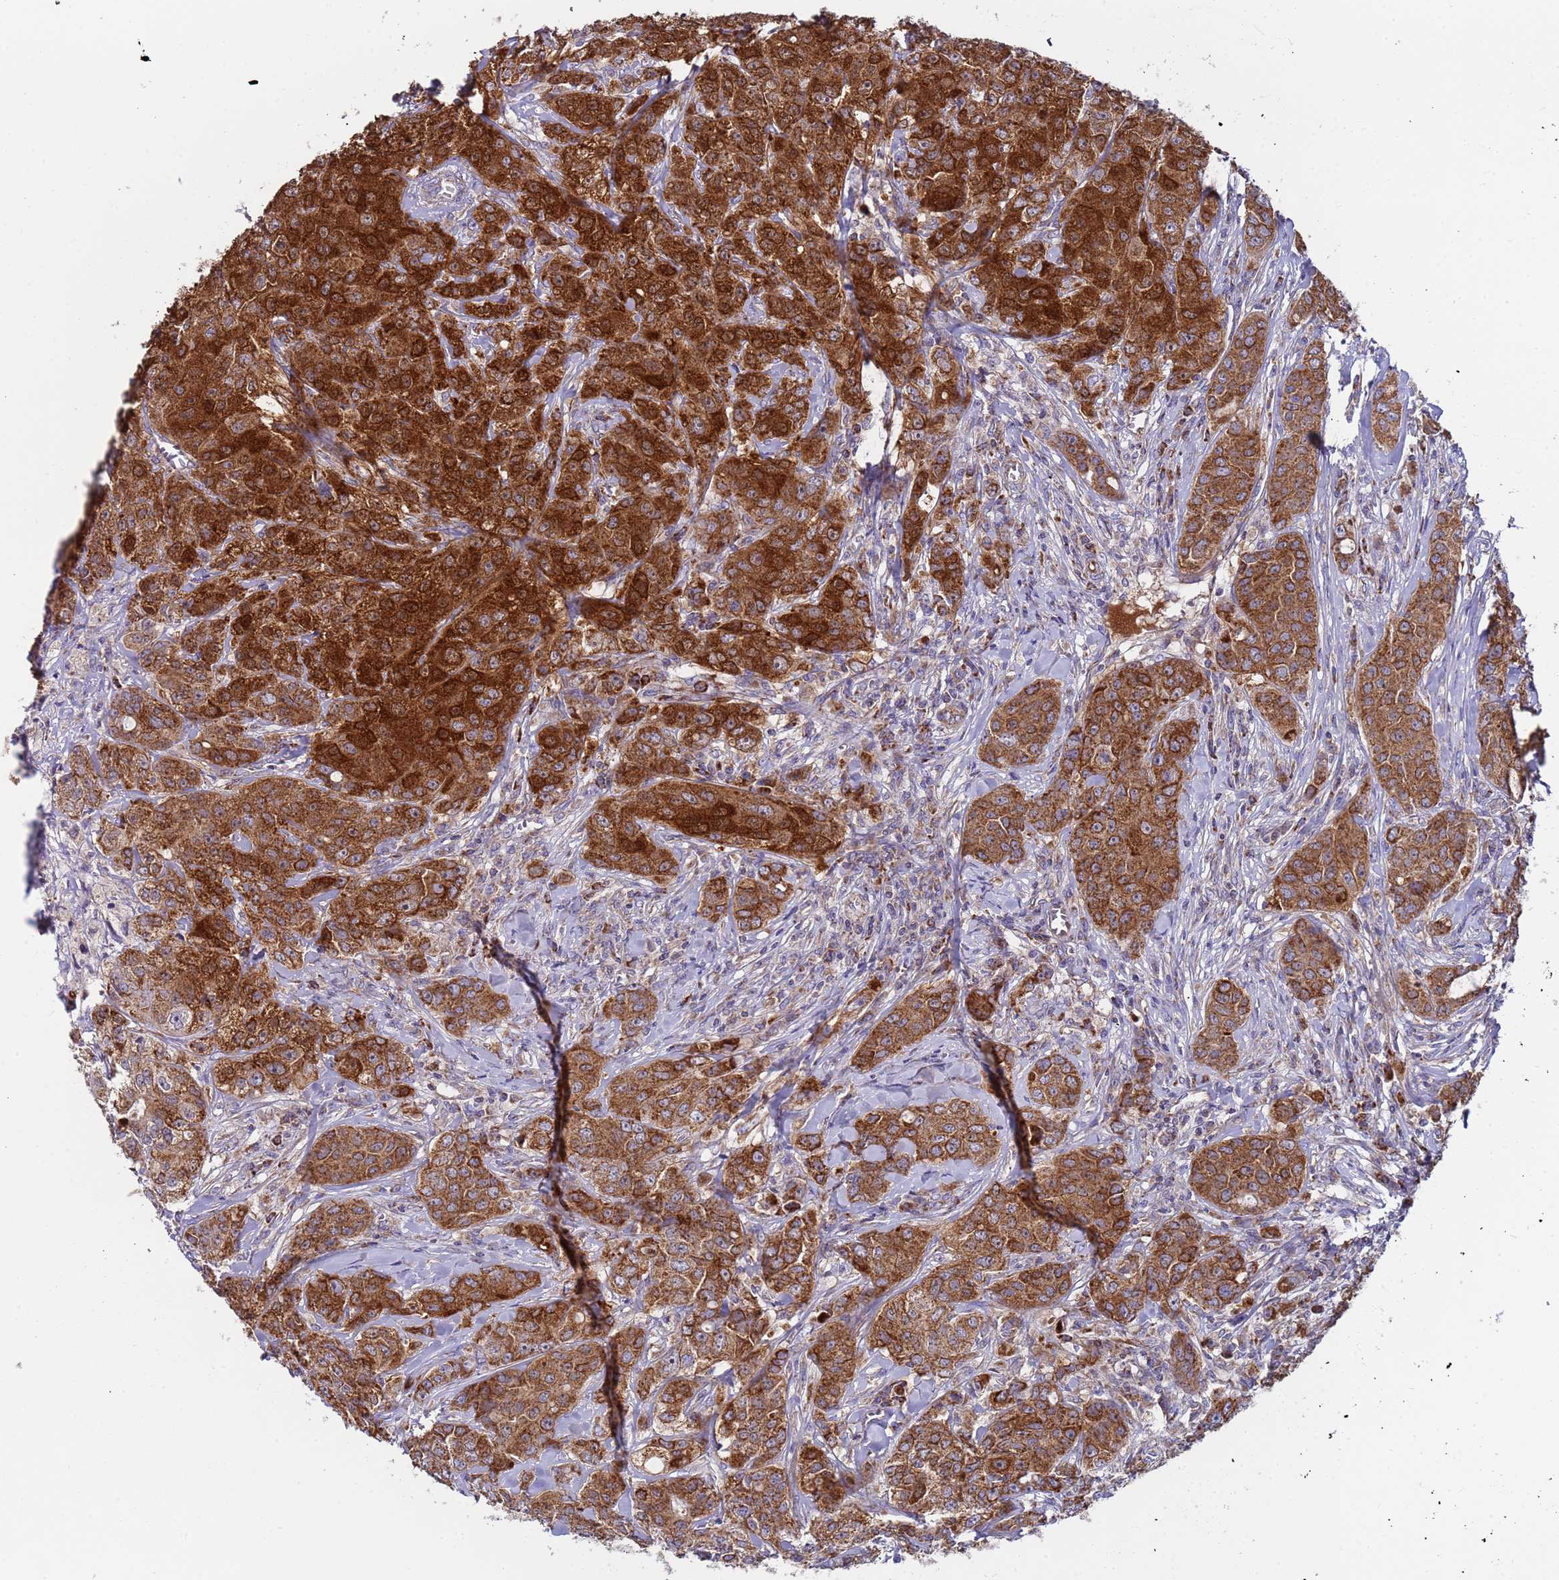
{"staining": {"intensity": "strong", "quantity": ">75%", "location": "cytoplasmic/membranous"}, "tissue": "breast cancer", "cell_type": "Tumor cells", "image_type": "cancer", "snomed": [{"axis": "morphology", "description": "Duct carcinoma"}, {"axis": "topography", "description": "Breast"}], "caption": "Protein staining shows strong cytoplasmic/membranous positivity in approximately >75% of tumor cells in breast cancer. (Stains: DAB (3,3'-diaminobenzidine) in brown, nuclei in blue, Microscopy: brightfield microscopy at high magnification).", "gene": "TMEM126A", "patient": {"sex": "female", "age": 43}}